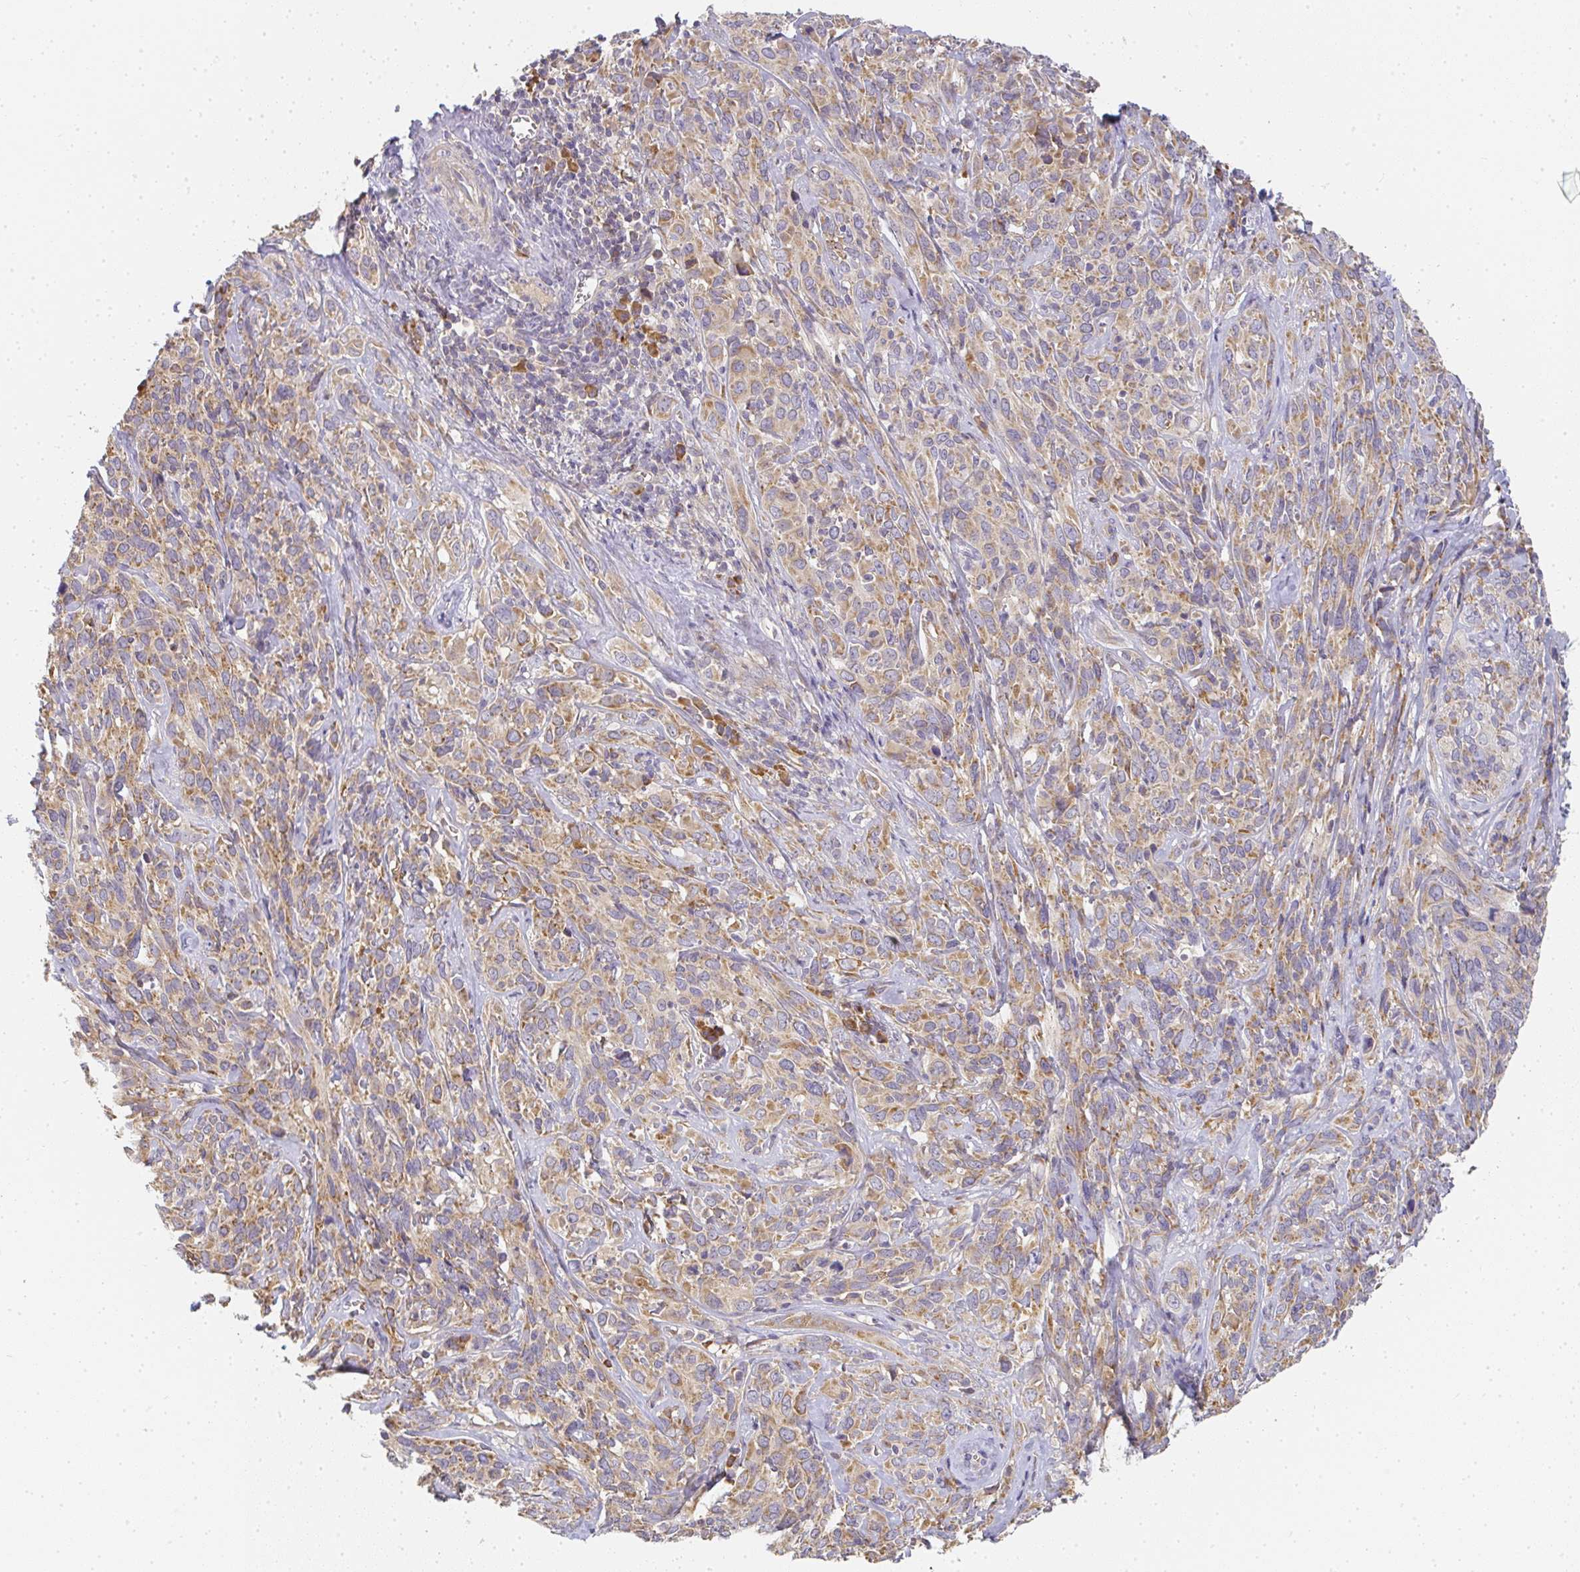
{"staining": {"intensity": "moderate", "quantity": ">75%", "location": "cytoplasmic/membranous"}, "tissue": "cervical cancer", "cell_type": "Tumor cells", "image_type": "cancer", "snomed": [{"axis": "morphology", "description": "Normal tissue, NOS"}, {"axis": "morphology", "description": "Squamous cell carcinoma, NOS"}, {"axis": "topography", "description": "Cervix"}], "caption": "Immunohistochemical staining of cervical squamous cell carcinoma shows medium levels of moderate cytoplasmic/membranous positivity in approximately >75% of tumor cells. (DAB = brown stain, brightfield microscopy at high magnification).", "gene": "SLC35B3", "patient": {"sex": "female", "age": 51}}